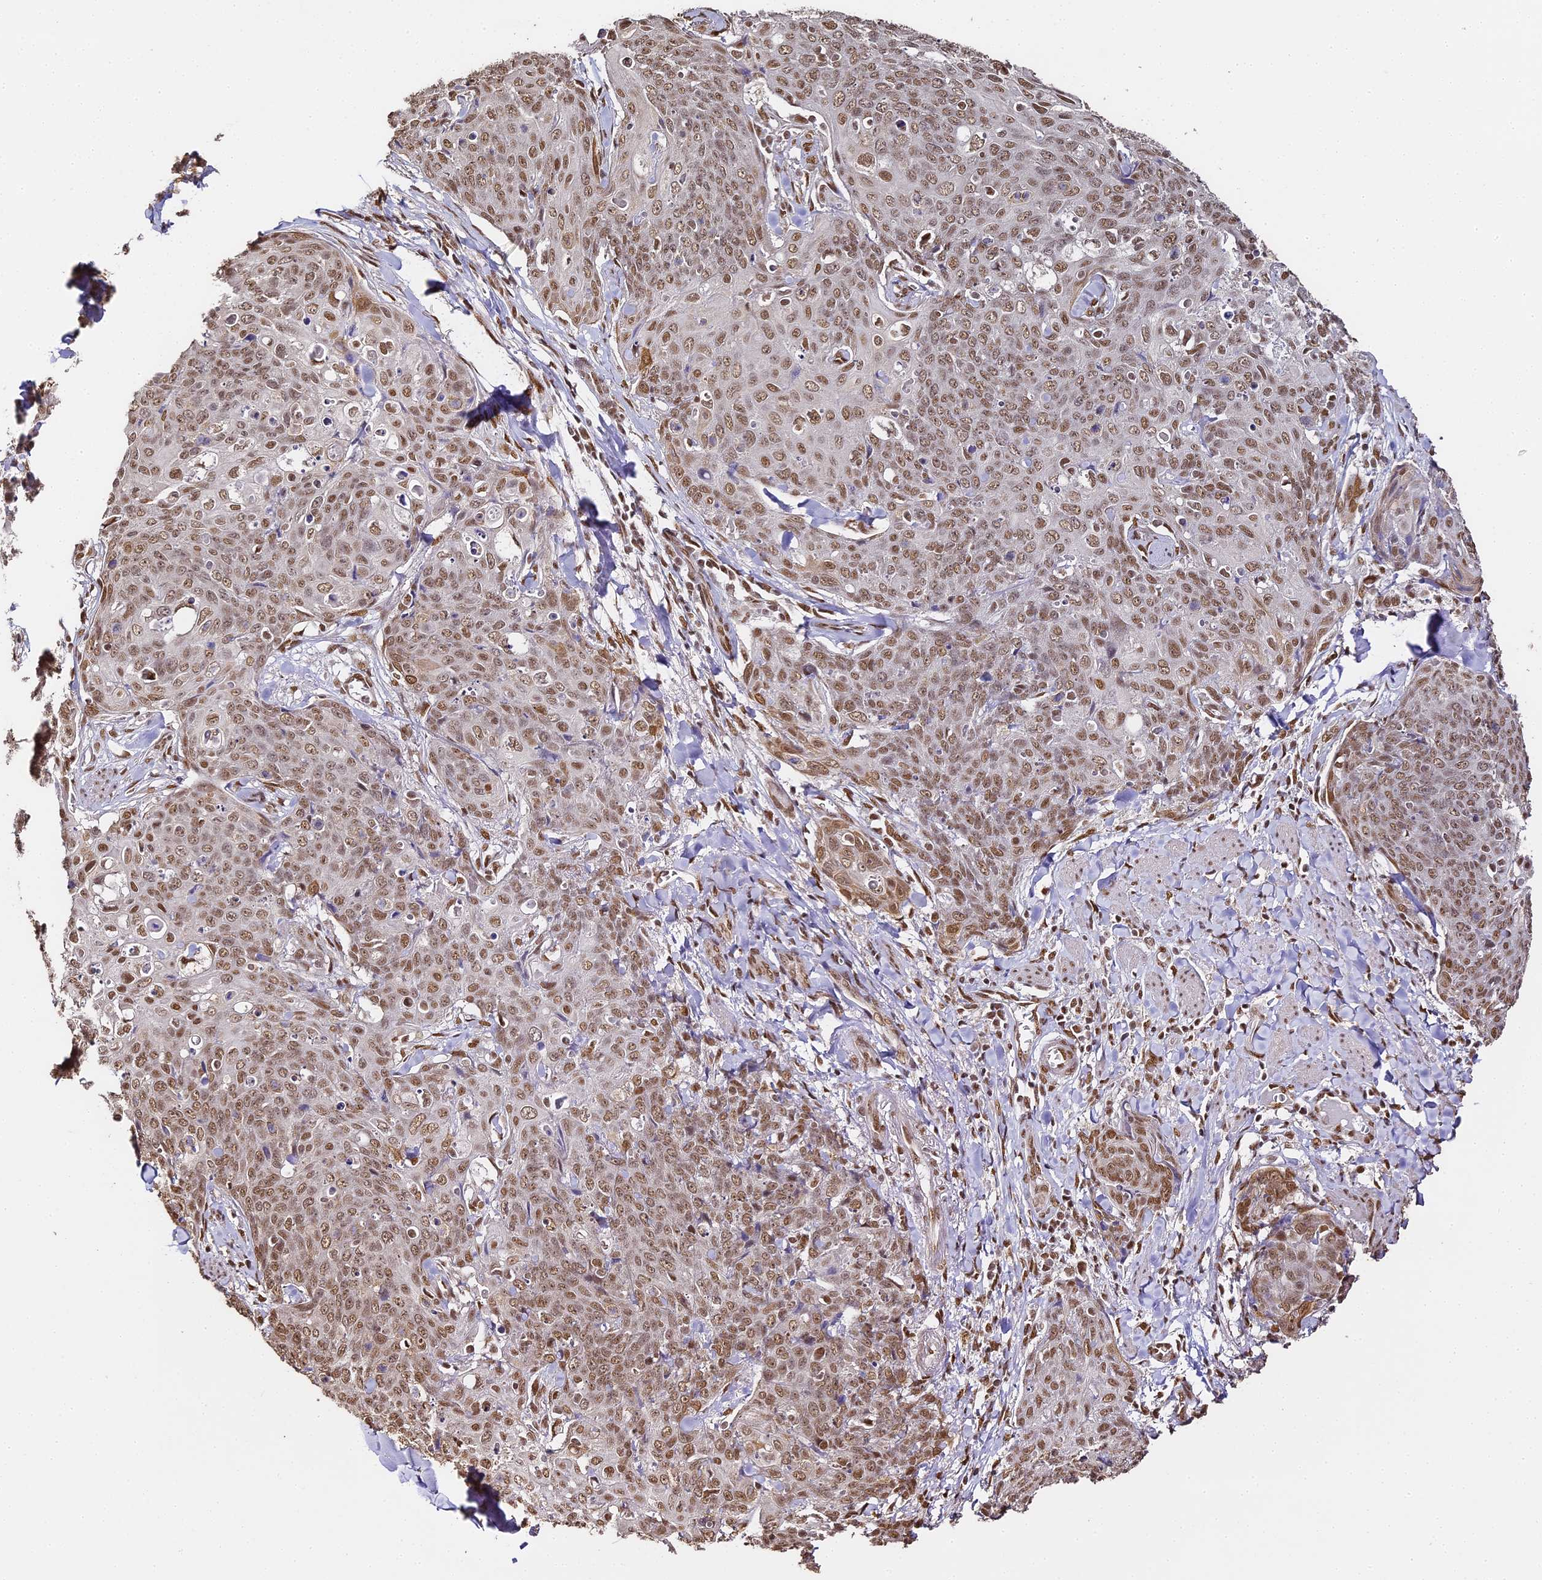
{"staining": {"intensity": "moderate", "quantity": ">75%", "location": "nuclear"}, "tissue": "skin cancer", "cell_type": "Tumor cells", "image_type": "cancer", "snomed": [{"axis": "morphology", "description": "Squamous cell carcinoma, NOS"}, {"axis": "topography", "description": "Skin"}, {"axis": "topography", "description": "Vulva"}], "caption": "Immunohistochemical staining of skin cancer (squamous cell carcinoma) demonstrates medium levels of moderate nuclear positivity in approximately >75% of tumor cells. The staining was performed using DAB (3,3'-diaminobenzidine), with brown indicating positive protein expression. Nuclei are stained blue with hematoxylin.", "gene": "HNRNPA1", "patient": {"sex": "female", "age": 85}}